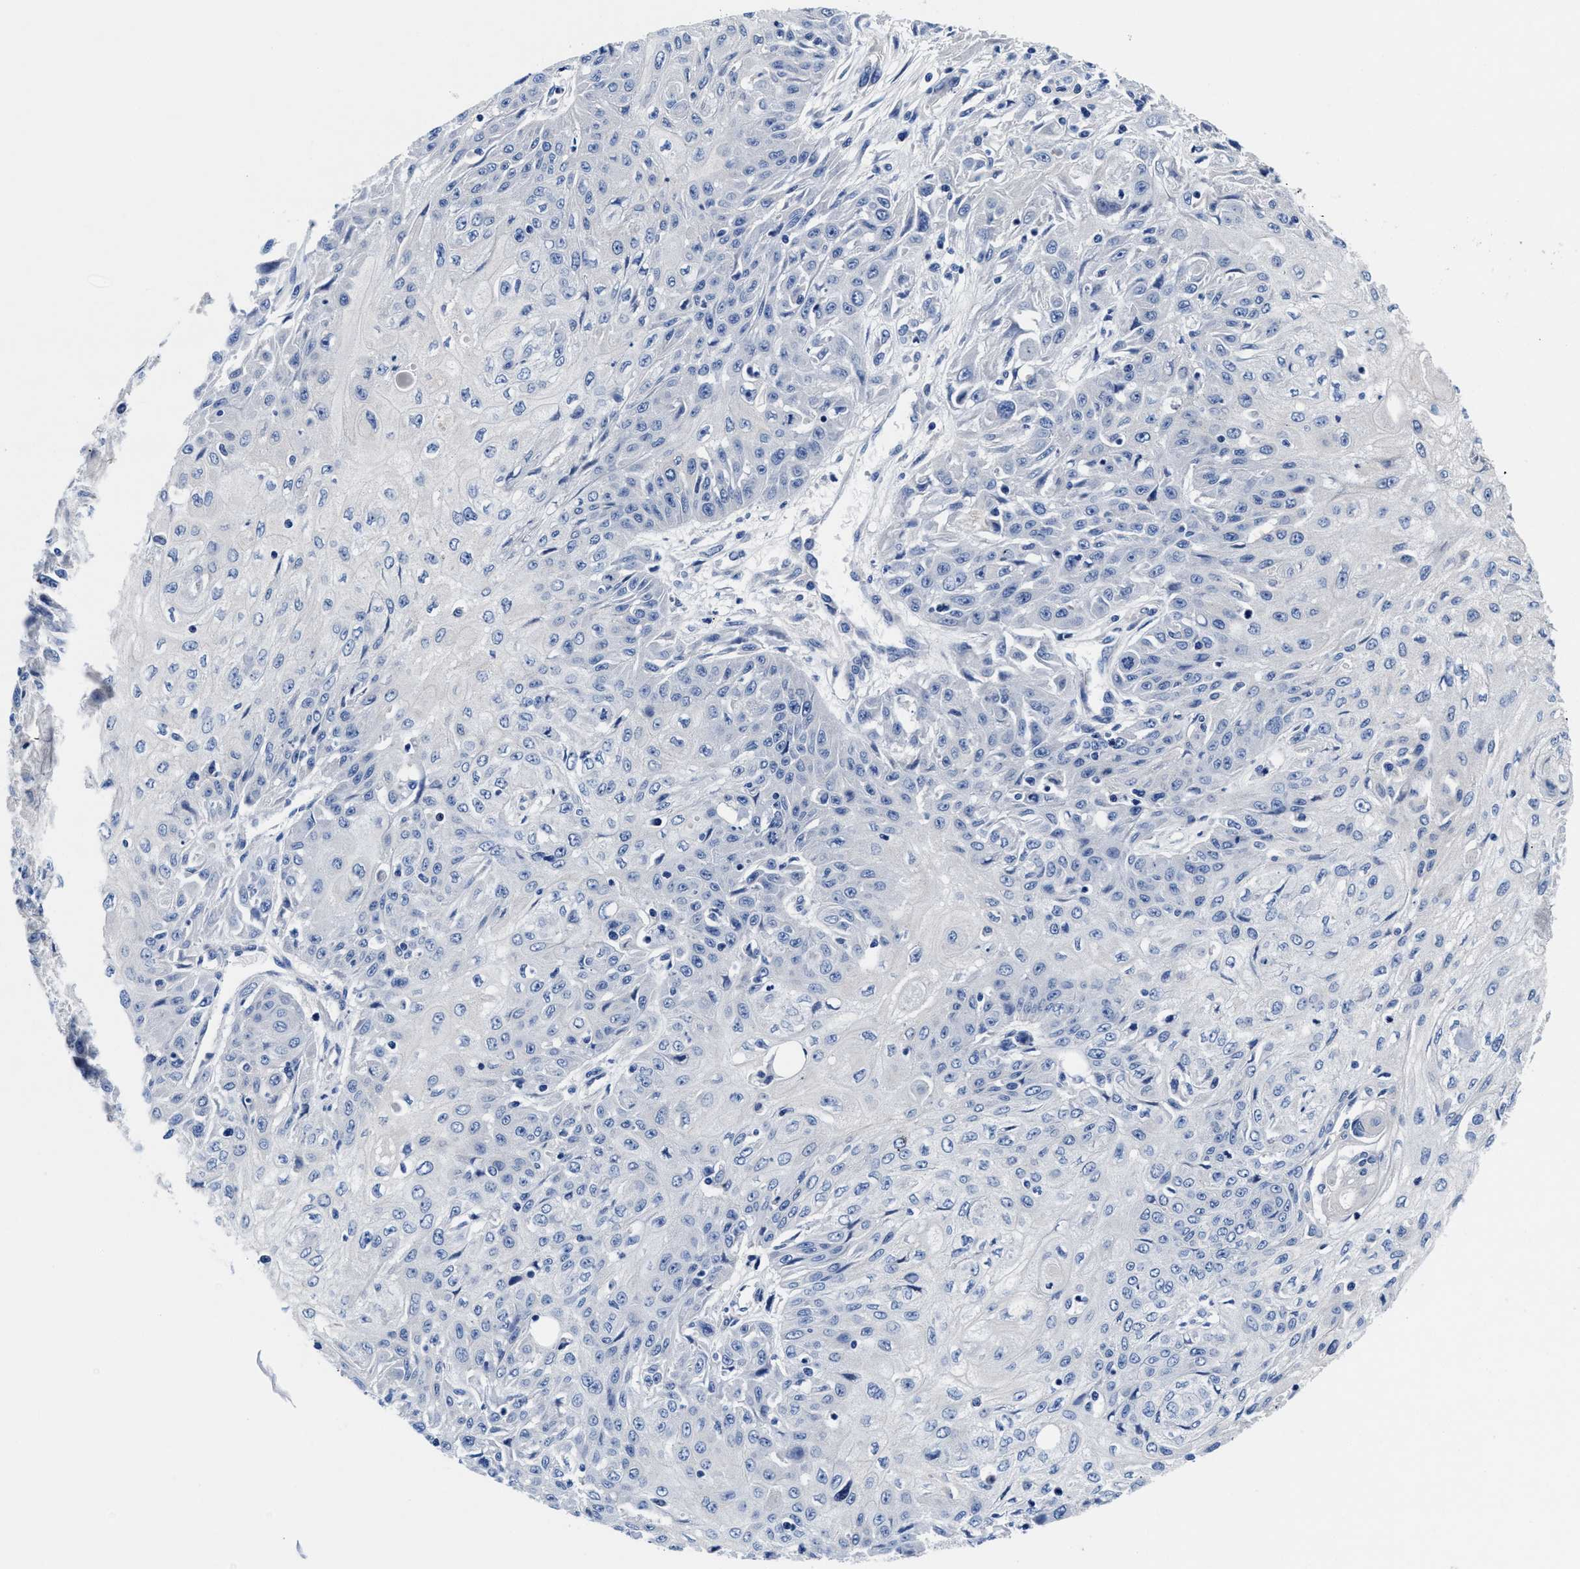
{"staining": {"intensity": "negative", "quantity": "none", "location": "none"}, "tissue": "skin cancer", "cell_type": "Tumor cells", "image_type": "cancer", "snomed": [{"axis": "morphology", "description": "Squamous cell carcinoma, NOS"}, {"axis": "morphology", "description": "Squamous cell carcinoma, metastatic, NOS"}, {"axis": "topography", "description": "Skin"}, {"axis": "topography", "description": "Lymph node"}], "caption": "The histopathology image exhibits no staining of tumor cells in skin cancer (metastatic squamous cell carcinoma).", "gene": "DHRS13", "patient": {"sex": "male", "age": 75}}